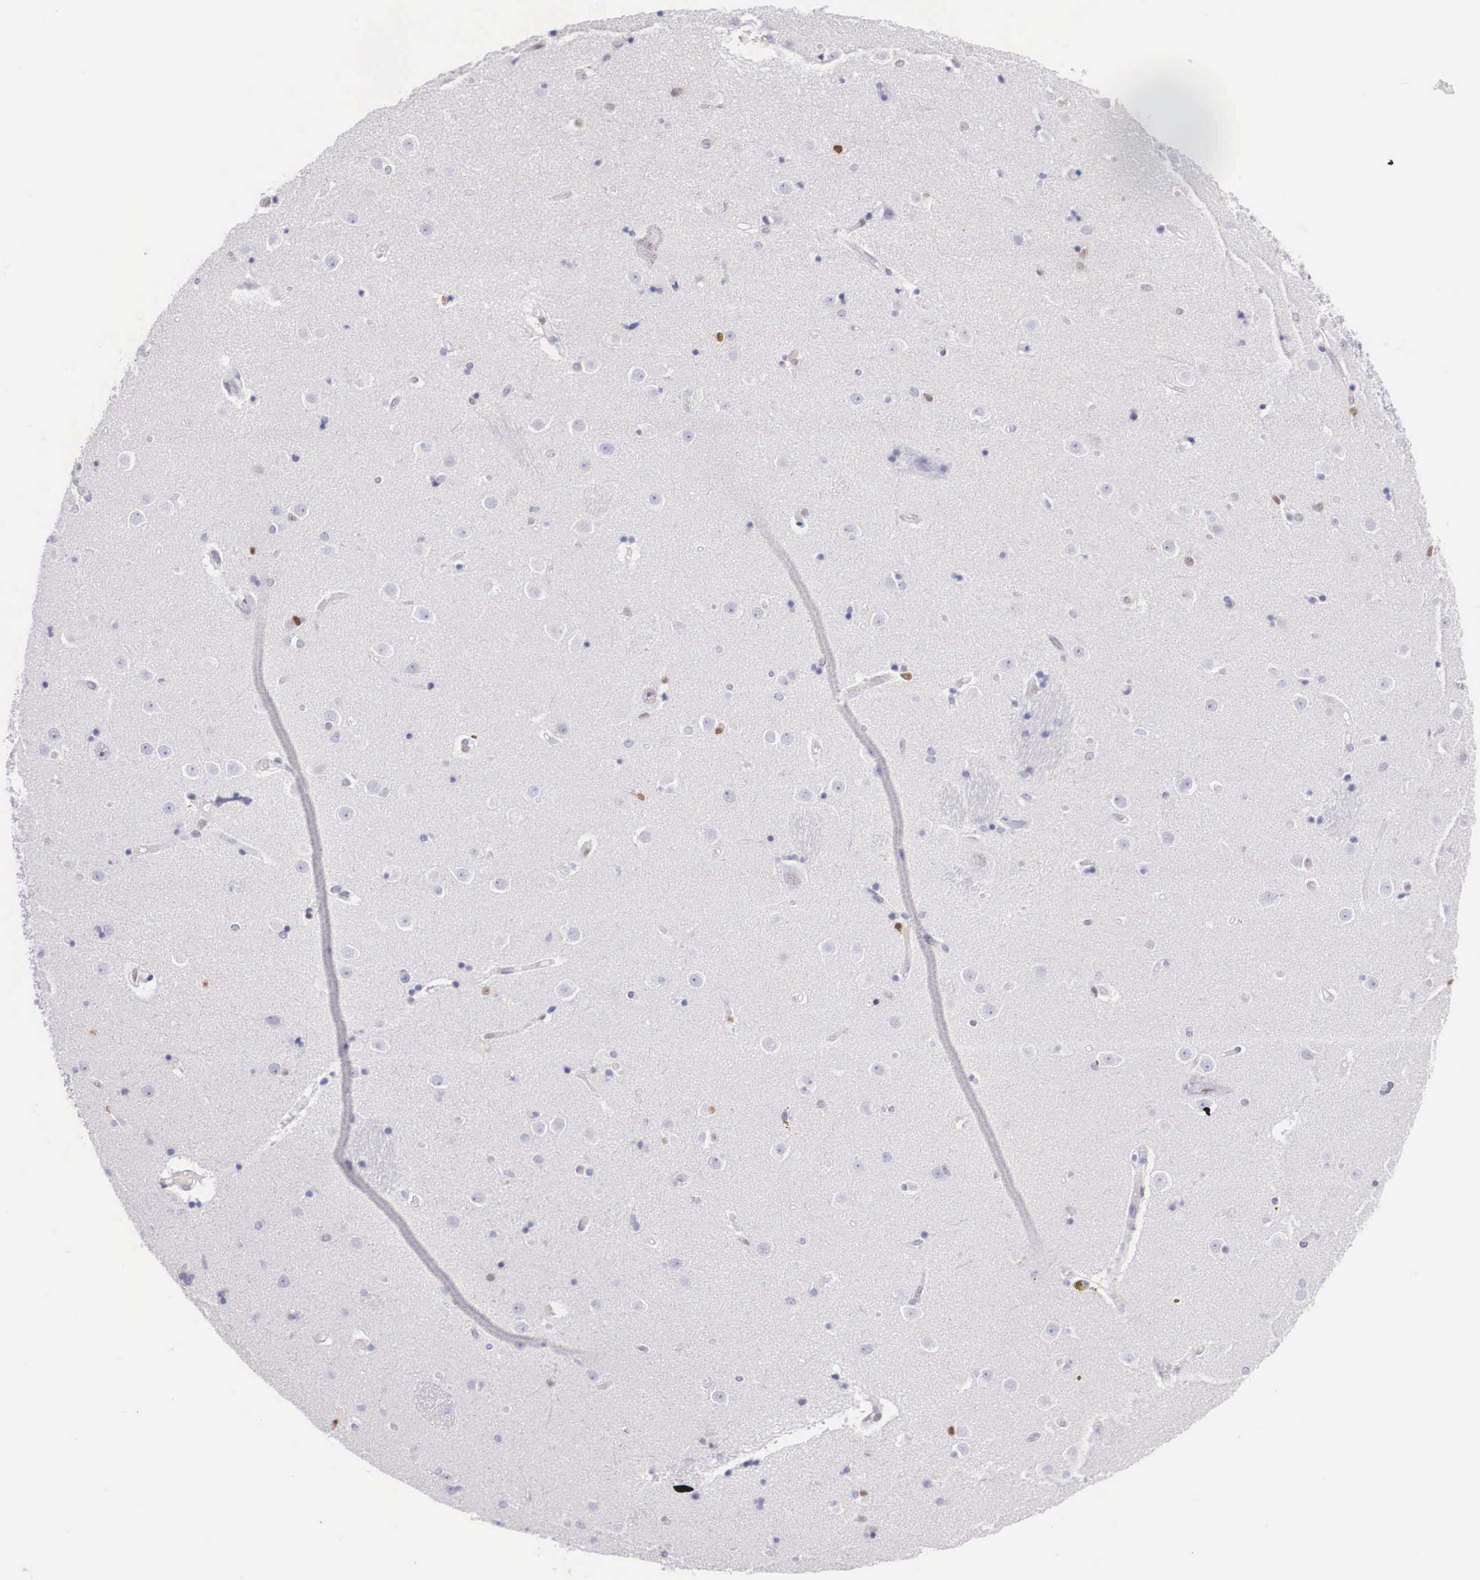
{"staining": {"intensity": "moderate", "quantity": "<25%", "location": "nuclear"}, "tissue": "caudate", "cell_type": "Glial cells", "image_type": "normal", "snomed": [{"axis": "morphology", "description": "Normal tissue, NOS"}, {"axis": "topography", "description": "Lateral ventricle wall"}], "caption": "Moderate nuclear expression for a protein is appreciated in approximately <25% of glial cells of unremarkable caudate using immunohistochemistry.", "gene": "HMGN5", "patient": {"sex": "female", "age": 54}}